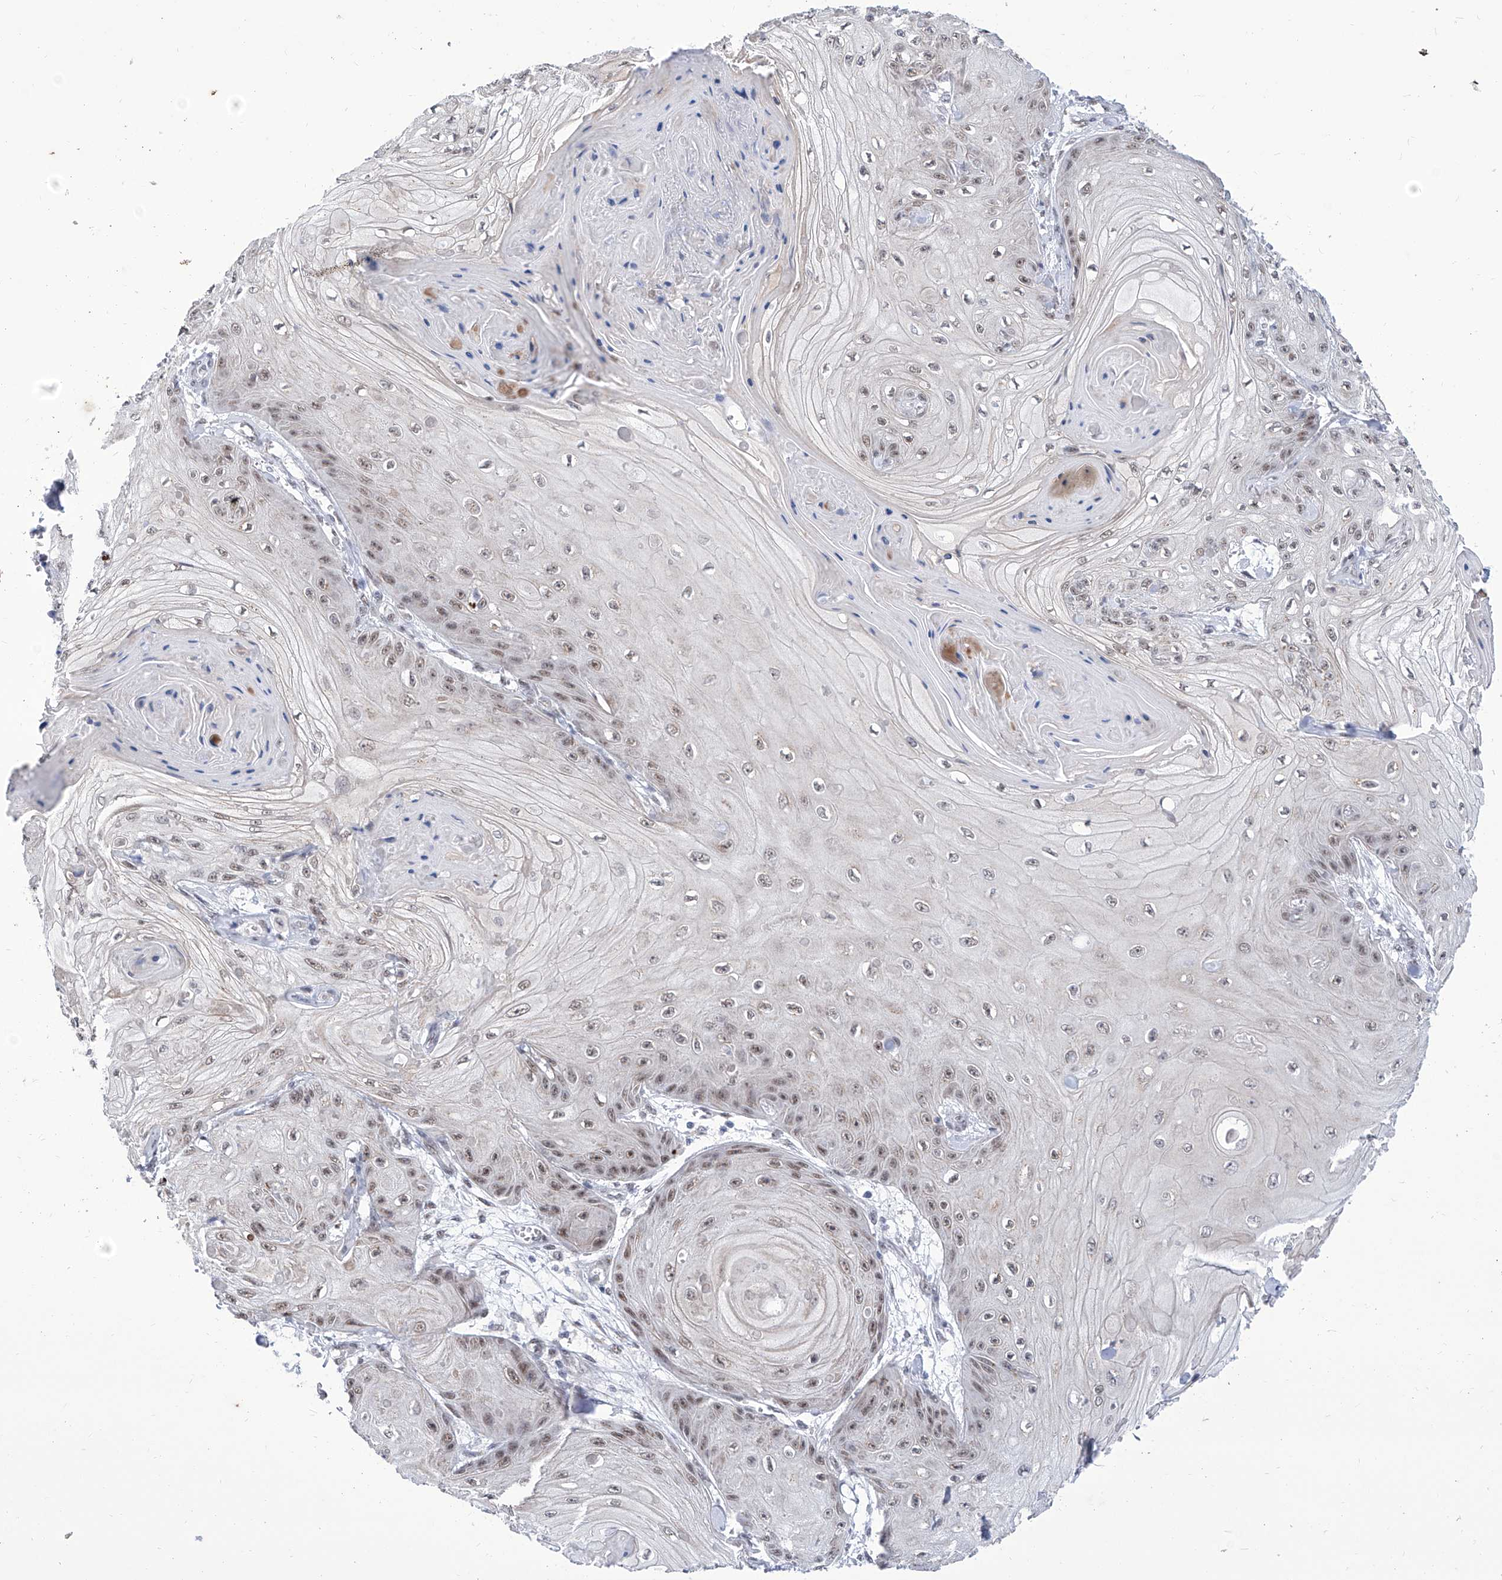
{"staining": {"intensity": "weak", "quantity": ">75%", "location": "nuclear"}, "tissue": "skin cancer", "cell_type": "Tumor cells", "image_type": "cancer", "snomed": [{"axis": "morphology", "description": "Squamous cell carcinoma, NOS"}, {"axis": "topography", "description": "Skin"}], "caption": "There is low levels of weak nuclear staining in tumor cells of squamous cell carcinoma (skin), as demonstrated by immunohistochemical staining (brown color).", "gene": "SART1", "patient": {"sex": "male", "age": 74}}